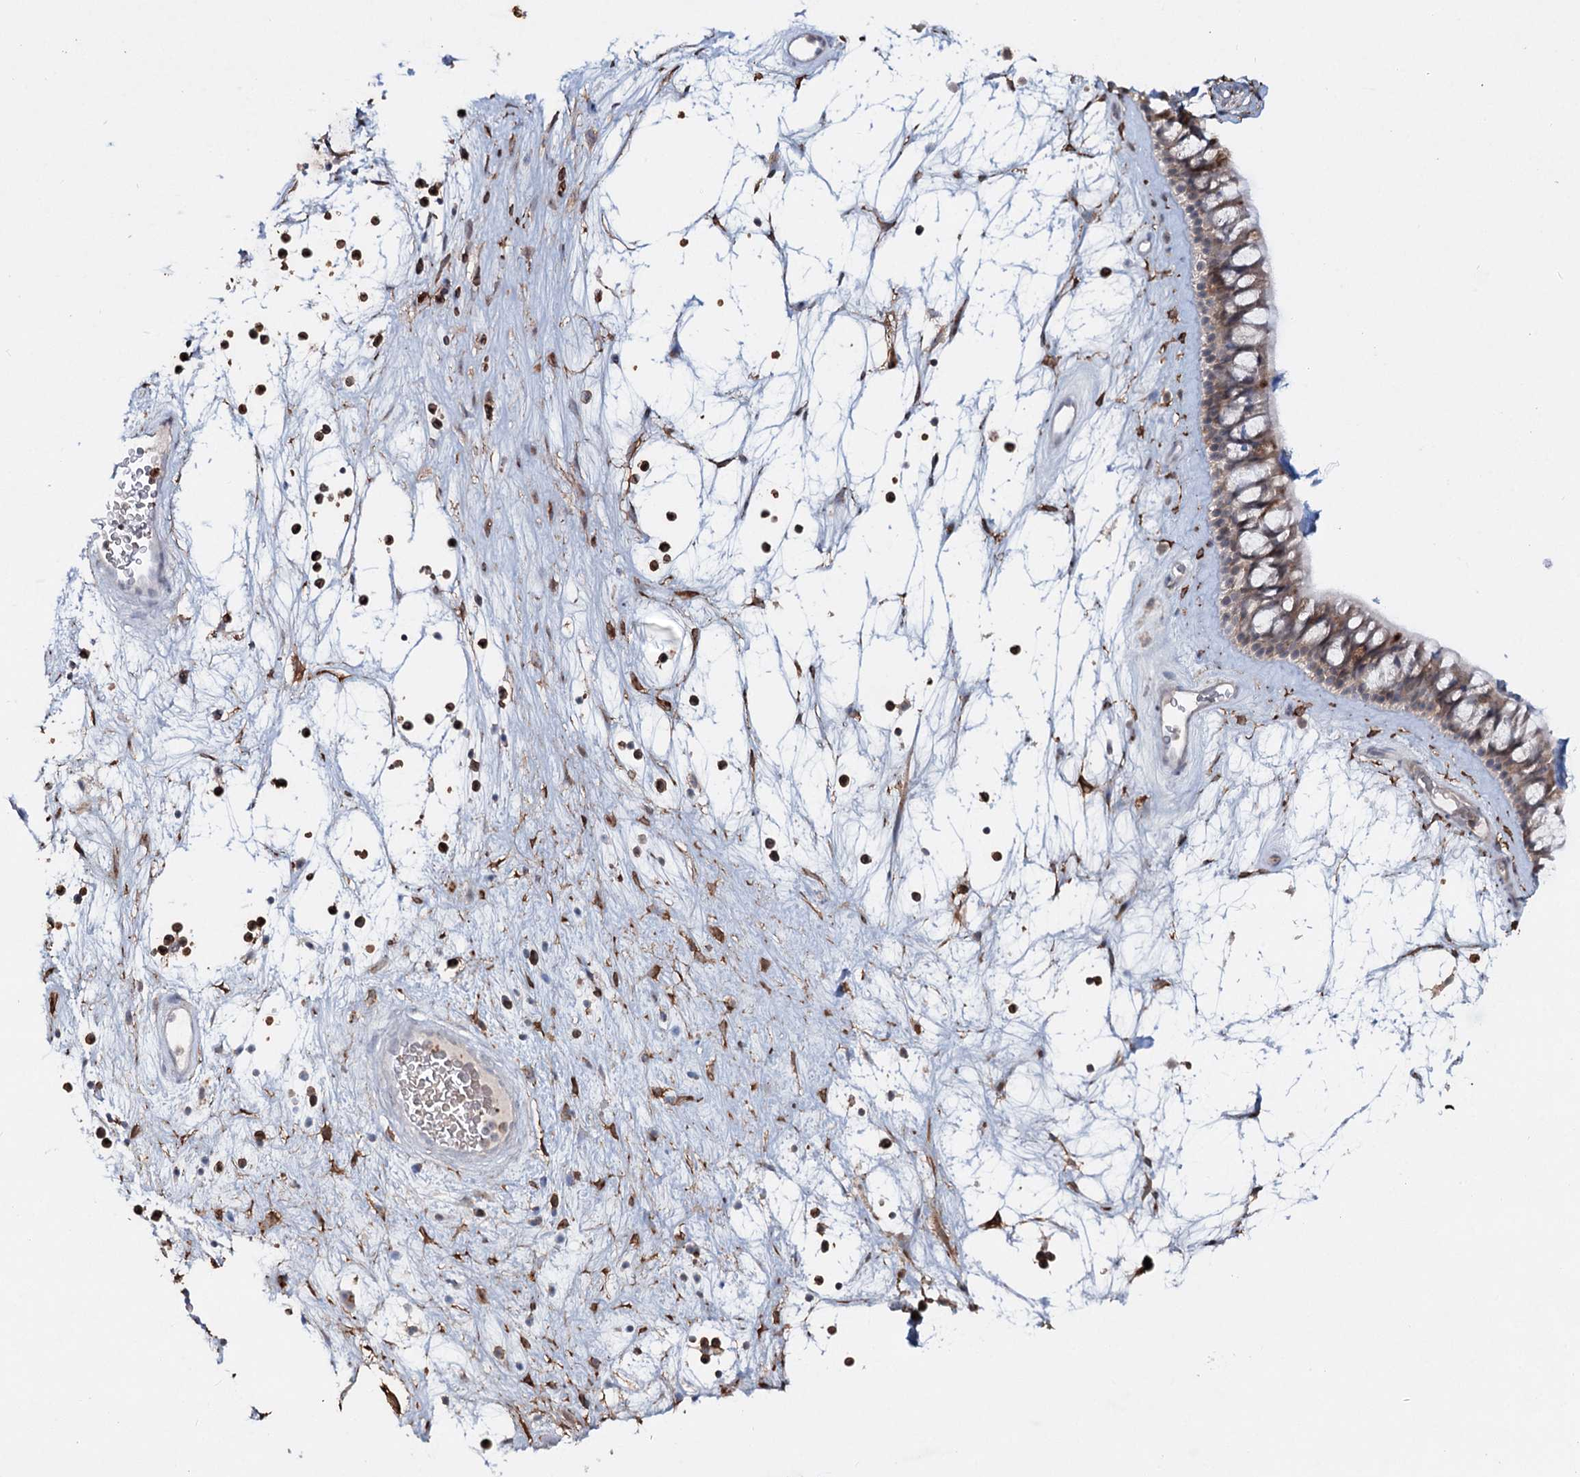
{"staining": {"intensity": "moderate", "quantity": "<25%", "location": "cytoplasmic/membranous"}, "tissue": "nasopharynx", "cell_type": "Respiratory epithelial cells", "image_type": "normal", "snomed": [{"axis": "morphology", "description": "Normal tissue, NOS"}, {"axis": "topography", "description": "Nasopharynx"}], "caption": "Immunohistochemical staining of unremarkable human nasopharynx reveals moderate cytoplasmic/membranous protein staining in approximately <25% of respiratory epithelial cells.", "gene": "WDR44", "patient": {"sex": "male", "age": 64}}